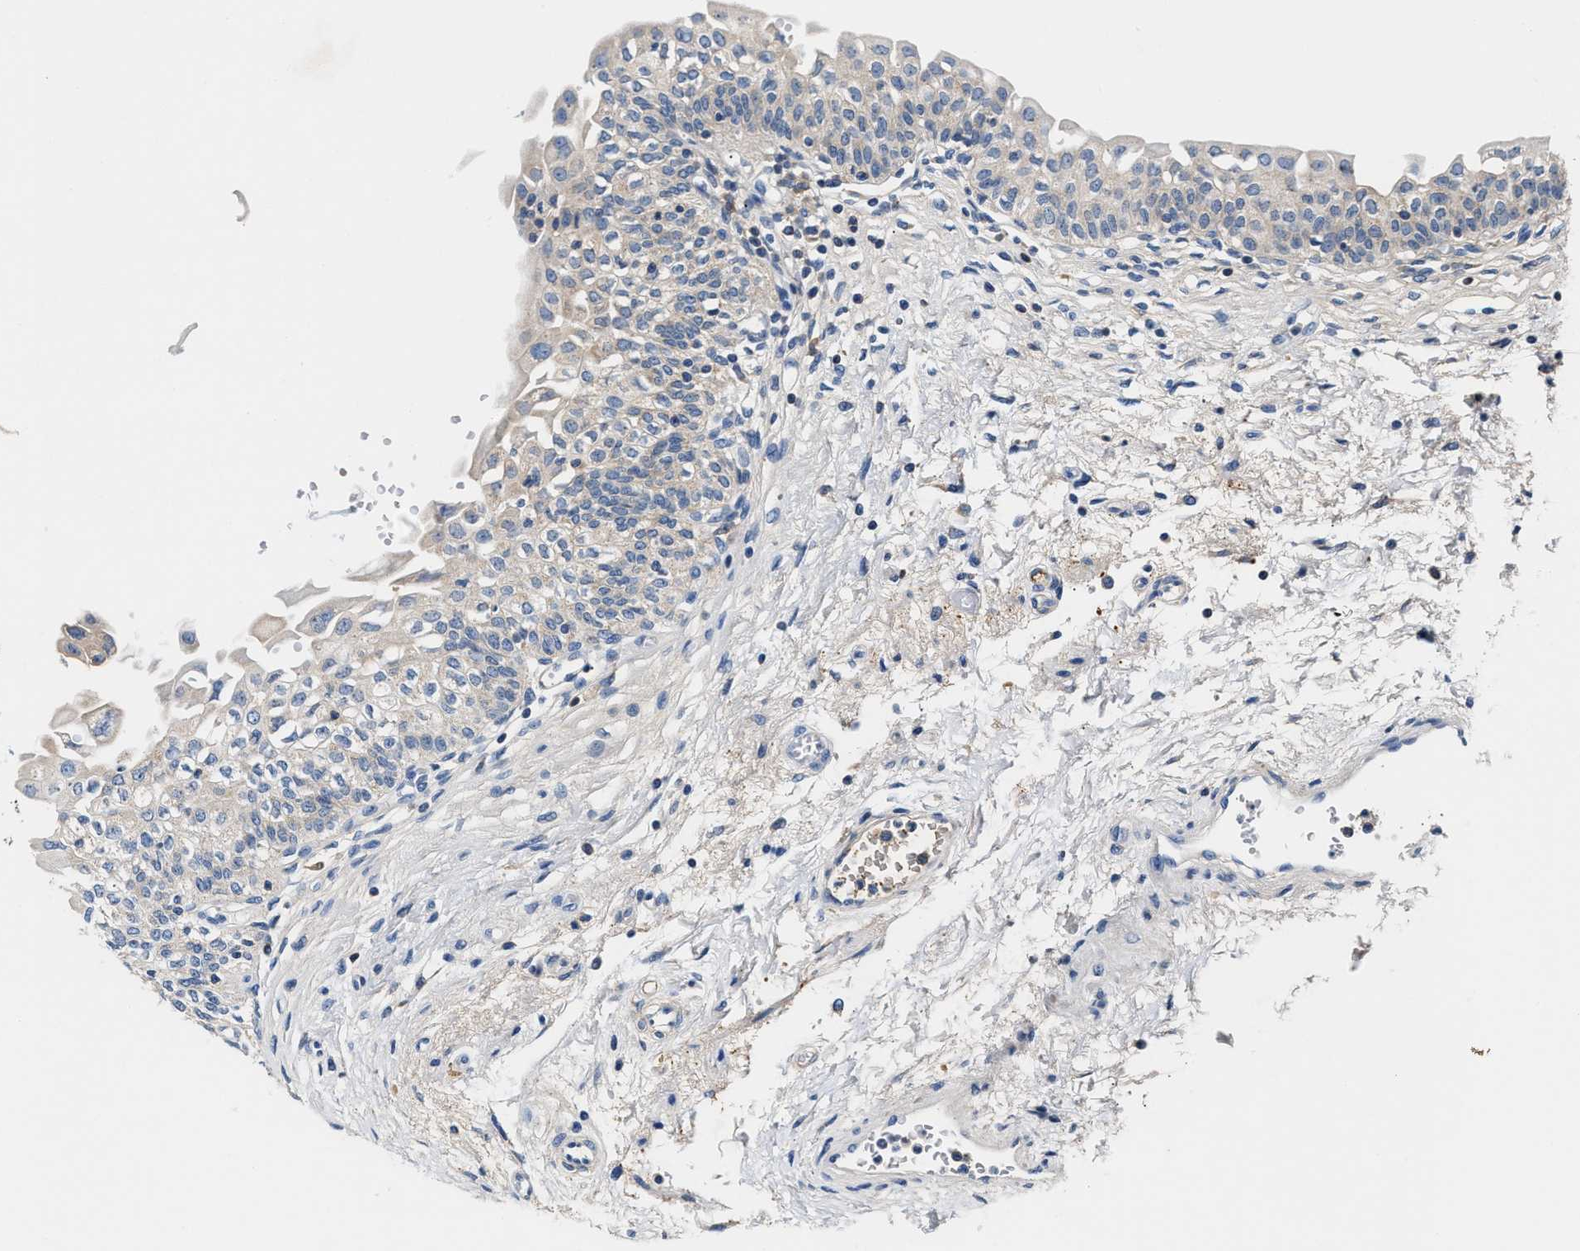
{"staining": {"intensity": "weak", "quantity": "<25%", "location": "cytoplasmic/membranous"}, "tissue": "urinary bladder", "cell_type": "Urothelial cells", "image_type": "normal", "snomed": [{"axis": "morphology", "description": "Normal tissue, NOS"}, {"axis": "topography", "description": "Urinary bladder"}], "caption": "Photomicrograph shows no significant protein expression in urothelial cells of normal urinary bladder.", "gene": "TUT7", "patient": {"sex": "male", "age": 55}}